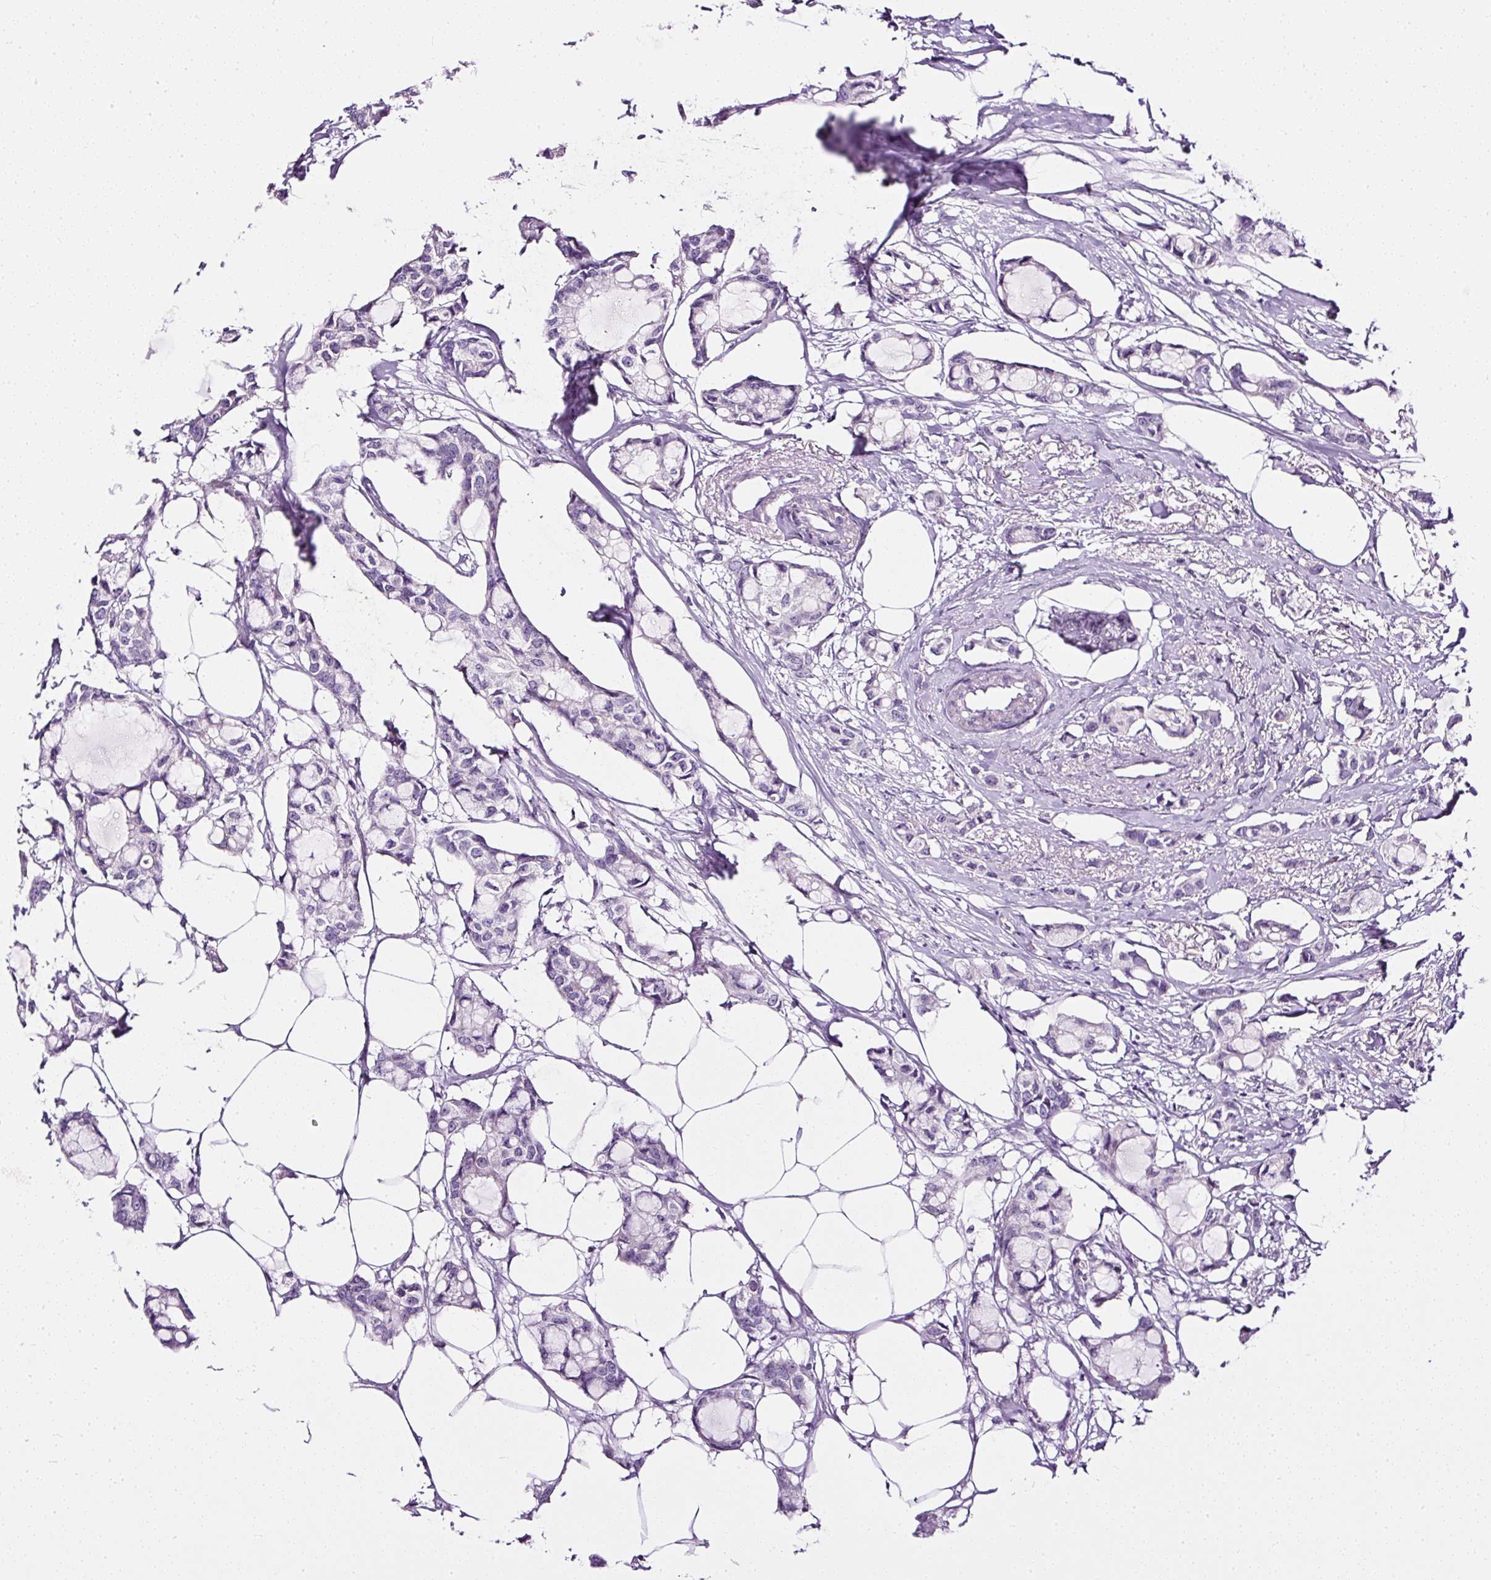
{"staining": {"intensity": "negative", "quantity": "none", "location": "none"}, "tissue": "breast cancer", "cell_type": "Tumor cells", "image_type": "cancer", "snomed": [{"axis": "morphology", "description": "Duct carcinoma"}, {"axis": "topography", "description": "Breast"}], "caption": "Breast cancer stained for a protein using immunohistochemistry shows no staining tumor cells.", "gene": "ATP2A1", "patient": {"sex": "female", "age": 73}}